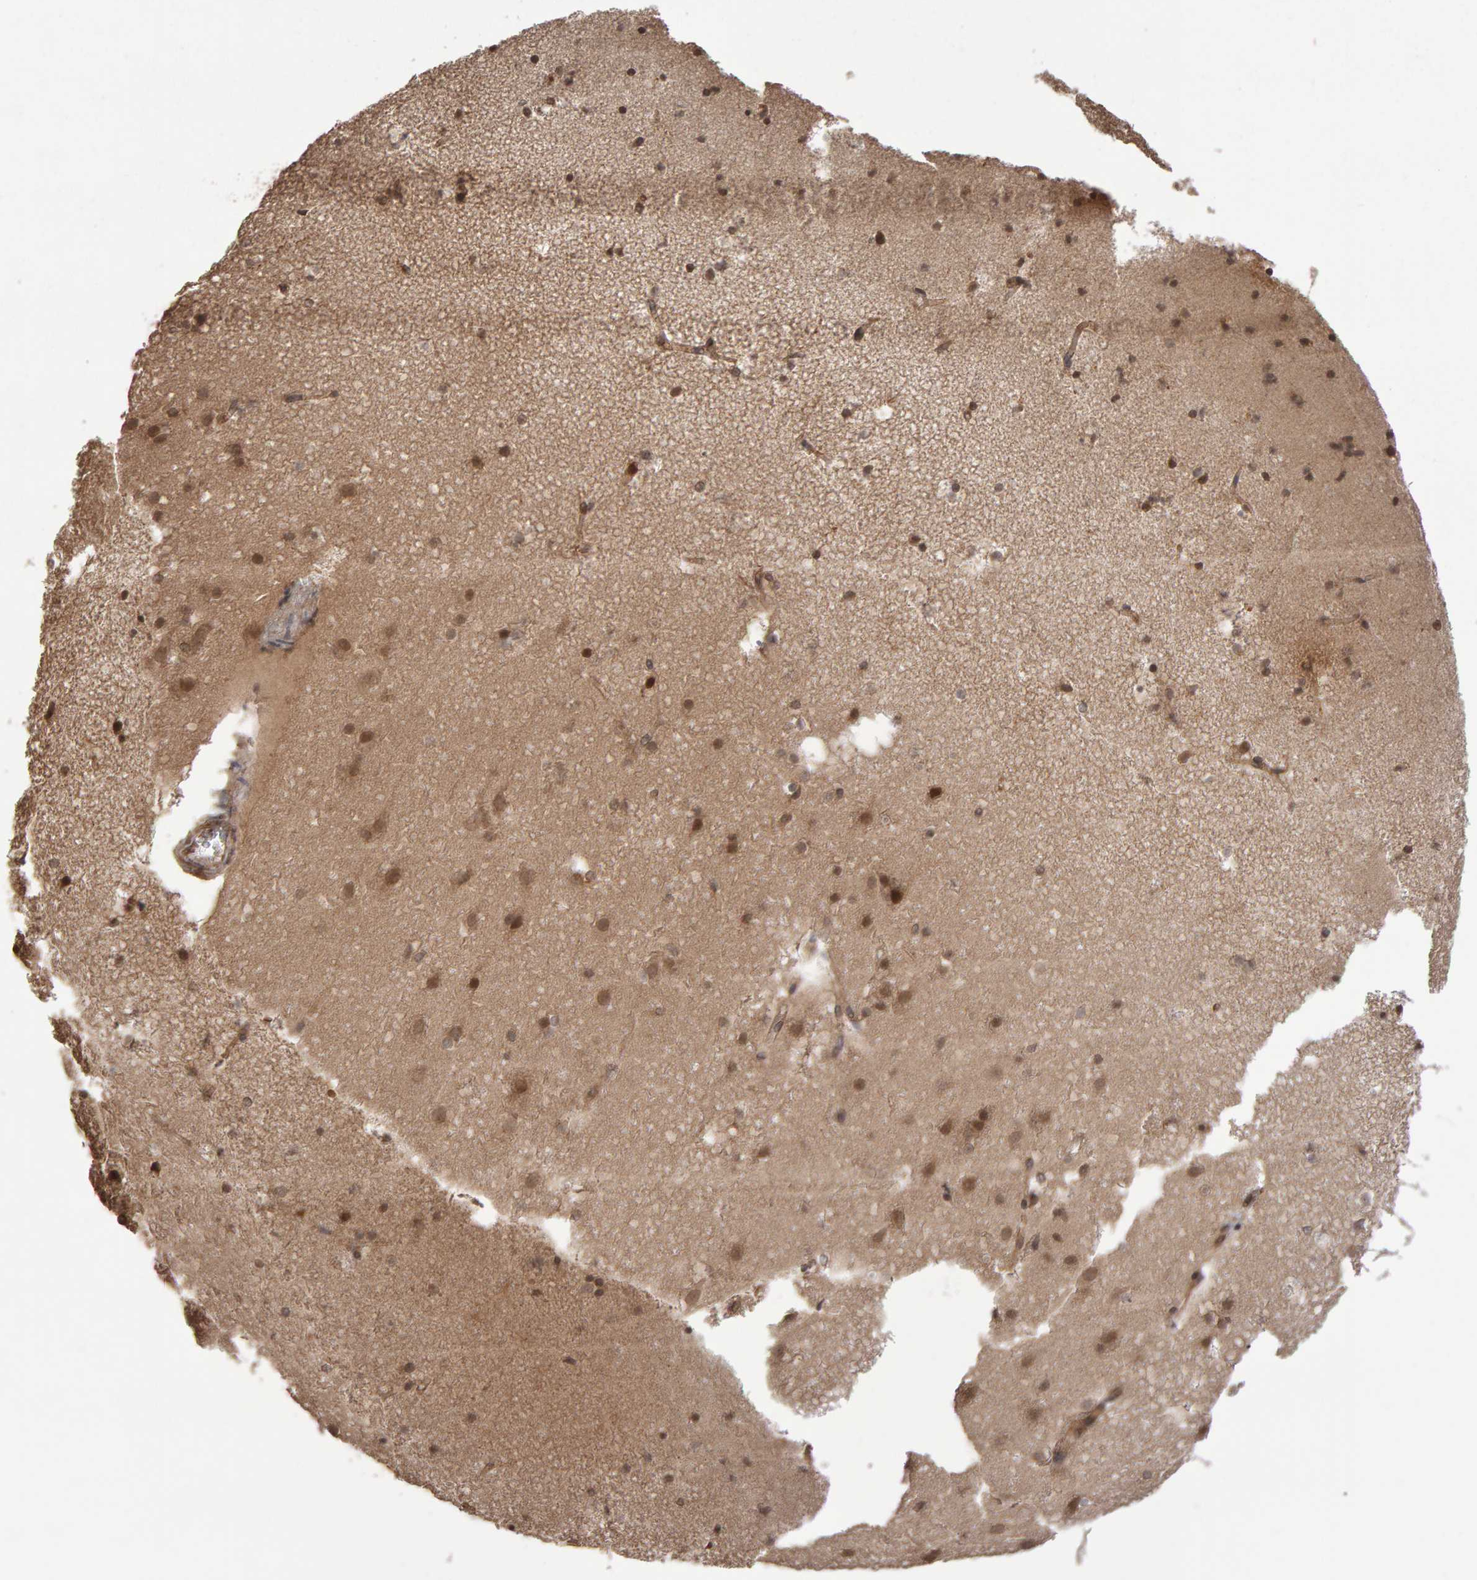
{"staining": {"intensity": "moderate", "quantity": "25%-75%", "location": "cytoplasmic/membranous"}, "tissue": "cerebral cortex", "cell_type": "Endothelial cells", "image_type": "normal", "snomed": [{"axis": "morphology", "description": "Normal tissue, NOS"}, {"axis": "topography", "description": "Cerebral cortex"}], "caption": "Benign cerebral cortex reveals moderate cytoplasmic/membranous positivity in about 25%-75% of endothelial cells (brown staining indicates protein expression, while blue staining denotes nuclei)..", "gene": "SCRIB", "patient": {"sex": "male", "age": 45}}